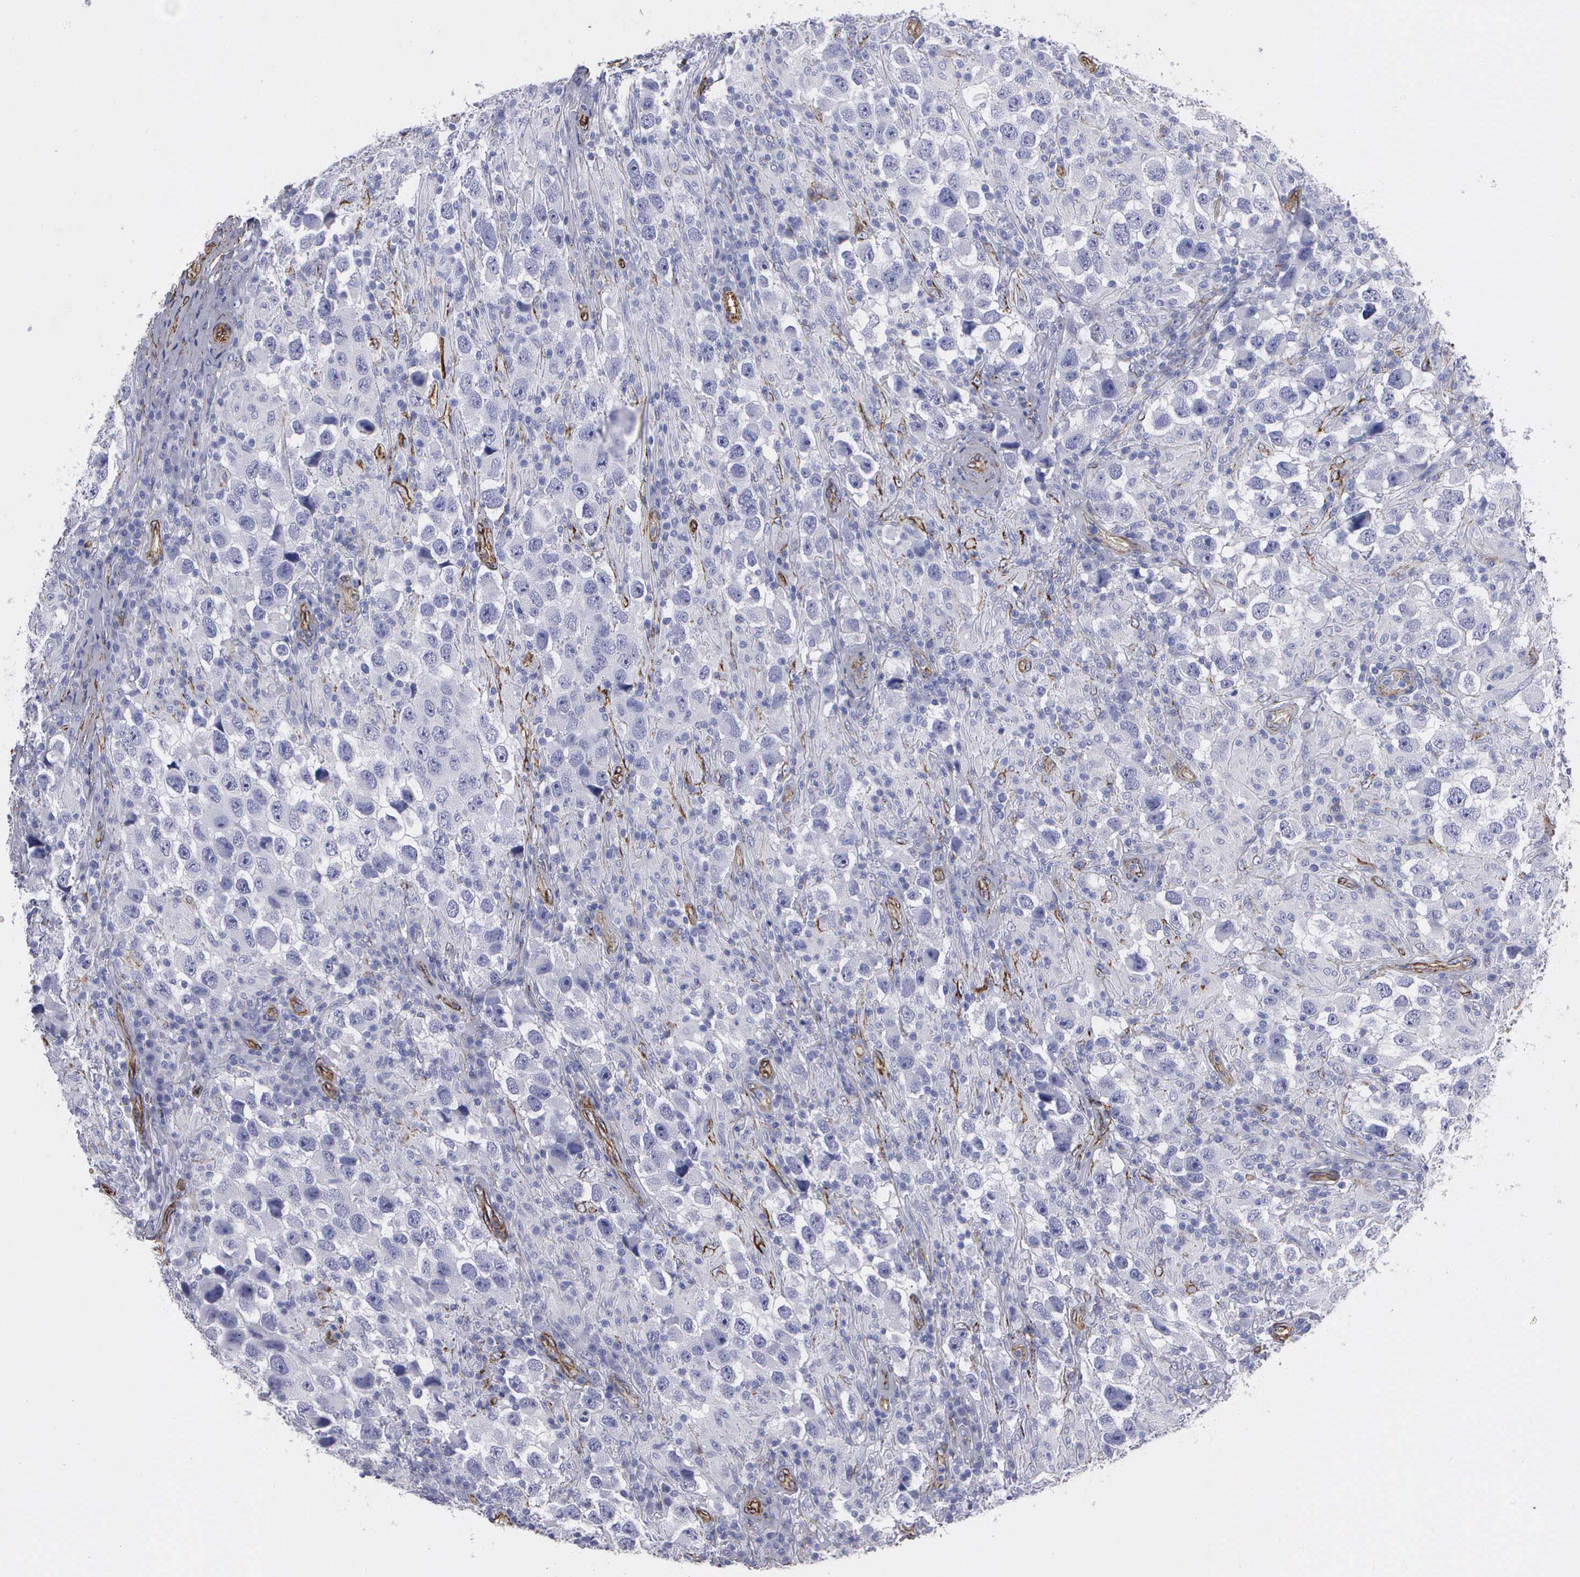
{"staining": {"intensity": "negative", "quantity": "none", "location": "none"}, "tissue": "testis cancer", "cell_type": "Tumor cells", "image_type": "cancer", "snomed": [{"axis": "morphology", "description": "Carcinoma, Embryonal, NOS"}, {"axis": "topography", "description": "Testis"}], "caption": "Testis embryonal carcinoma was stained to show a protein in brown. There is no significant positivity in tumor cells. (Stains: DAB immunohistochemistry with hematoxylin counter stain, Microscopy: brightfield microscopy at high magnification).", "gene": "MAGEB10", "patient": {"sex": "male", "age": 21}}